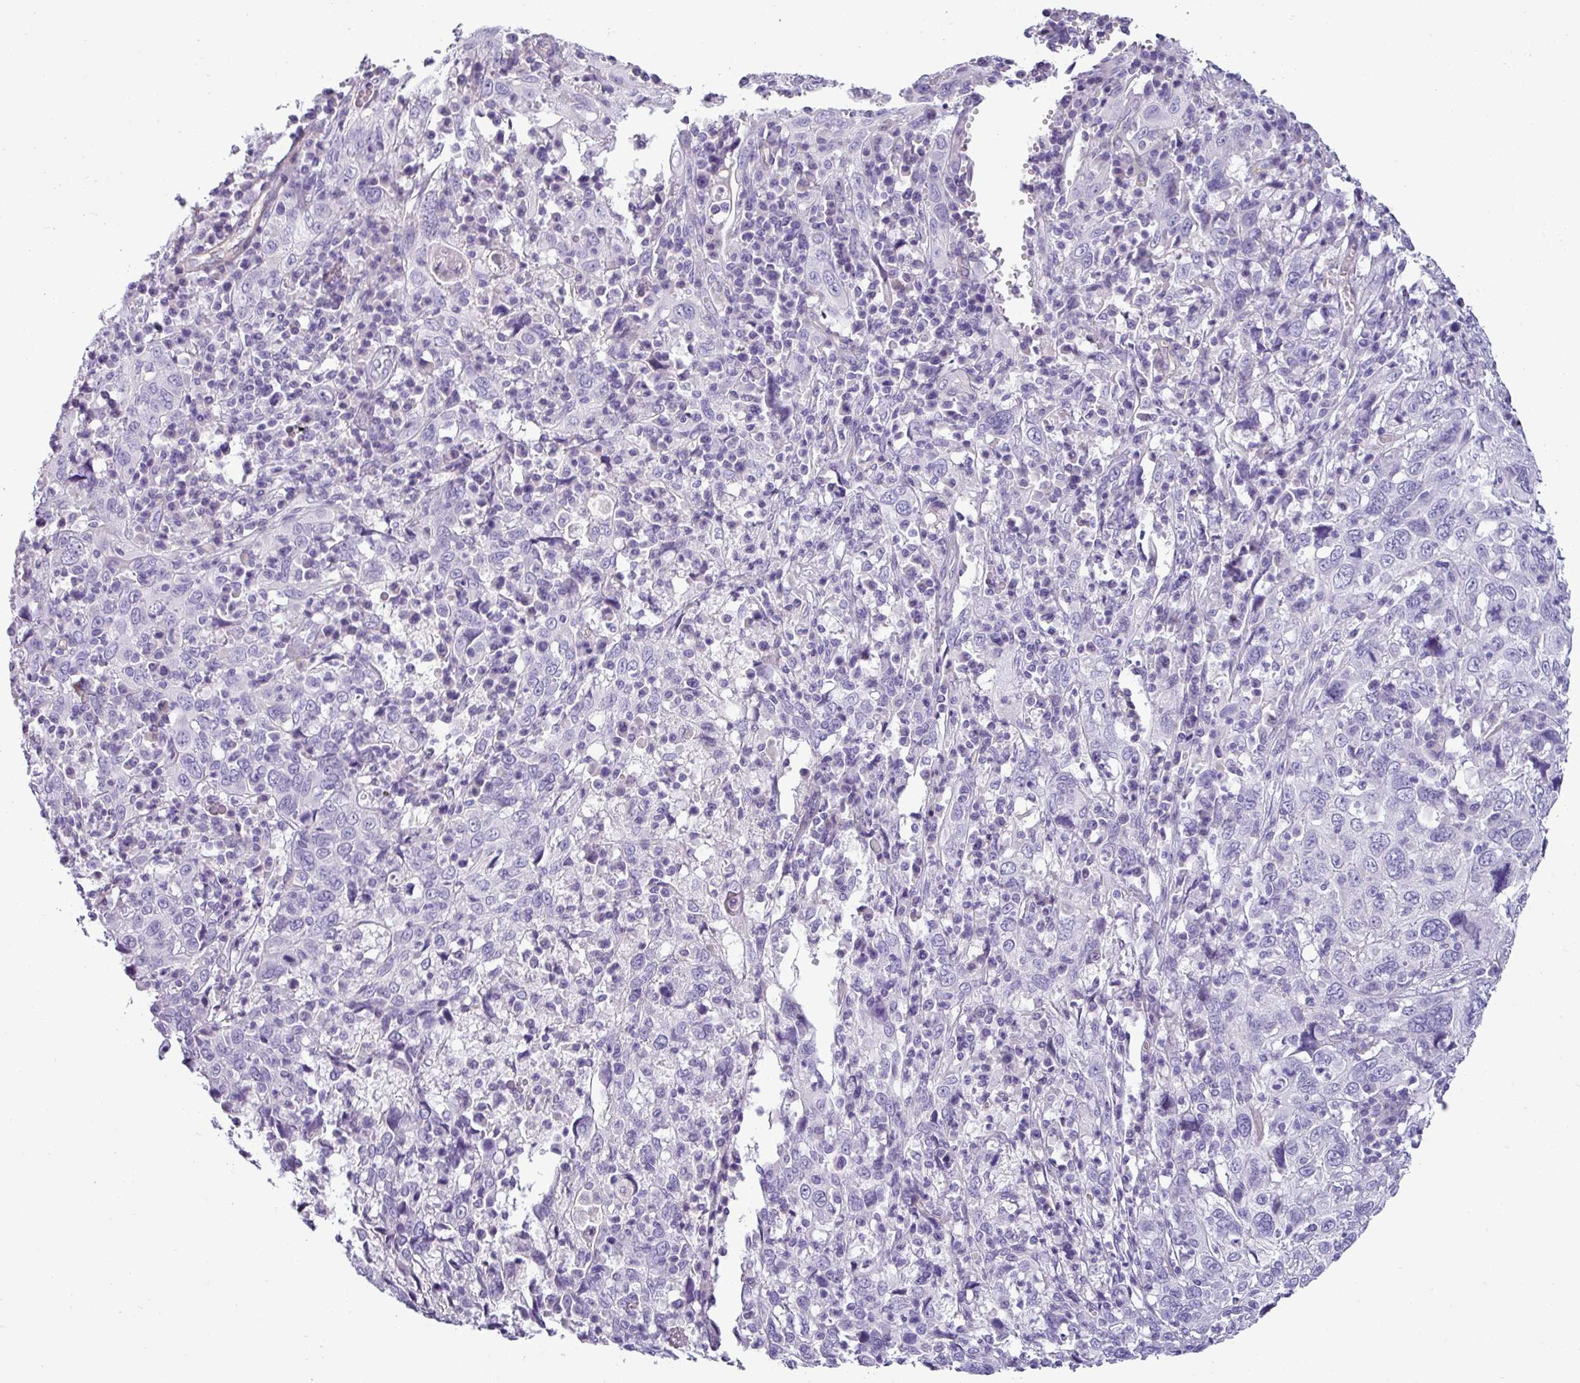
{"staining": {"intensity": "negative", "quantity": "none", "location": "none"}, "tissue": "cervical cancer", "cell_type": "Tumor cells", "image_type": "cancer", "snomed": [{"axis": "morphology", "description": "Squamous cell carcinoma, NOS"}, {"axis": "topography", "description": "Cervix"}], "caption": "Immunohistochemistry (IHC) image of cervical cancer (squamous cell carcinoma) stained for a protein (brown), which shows no staining in tumor cells.", "gene": "VCX2", "patient": {"sex": "female", "age": 46}}